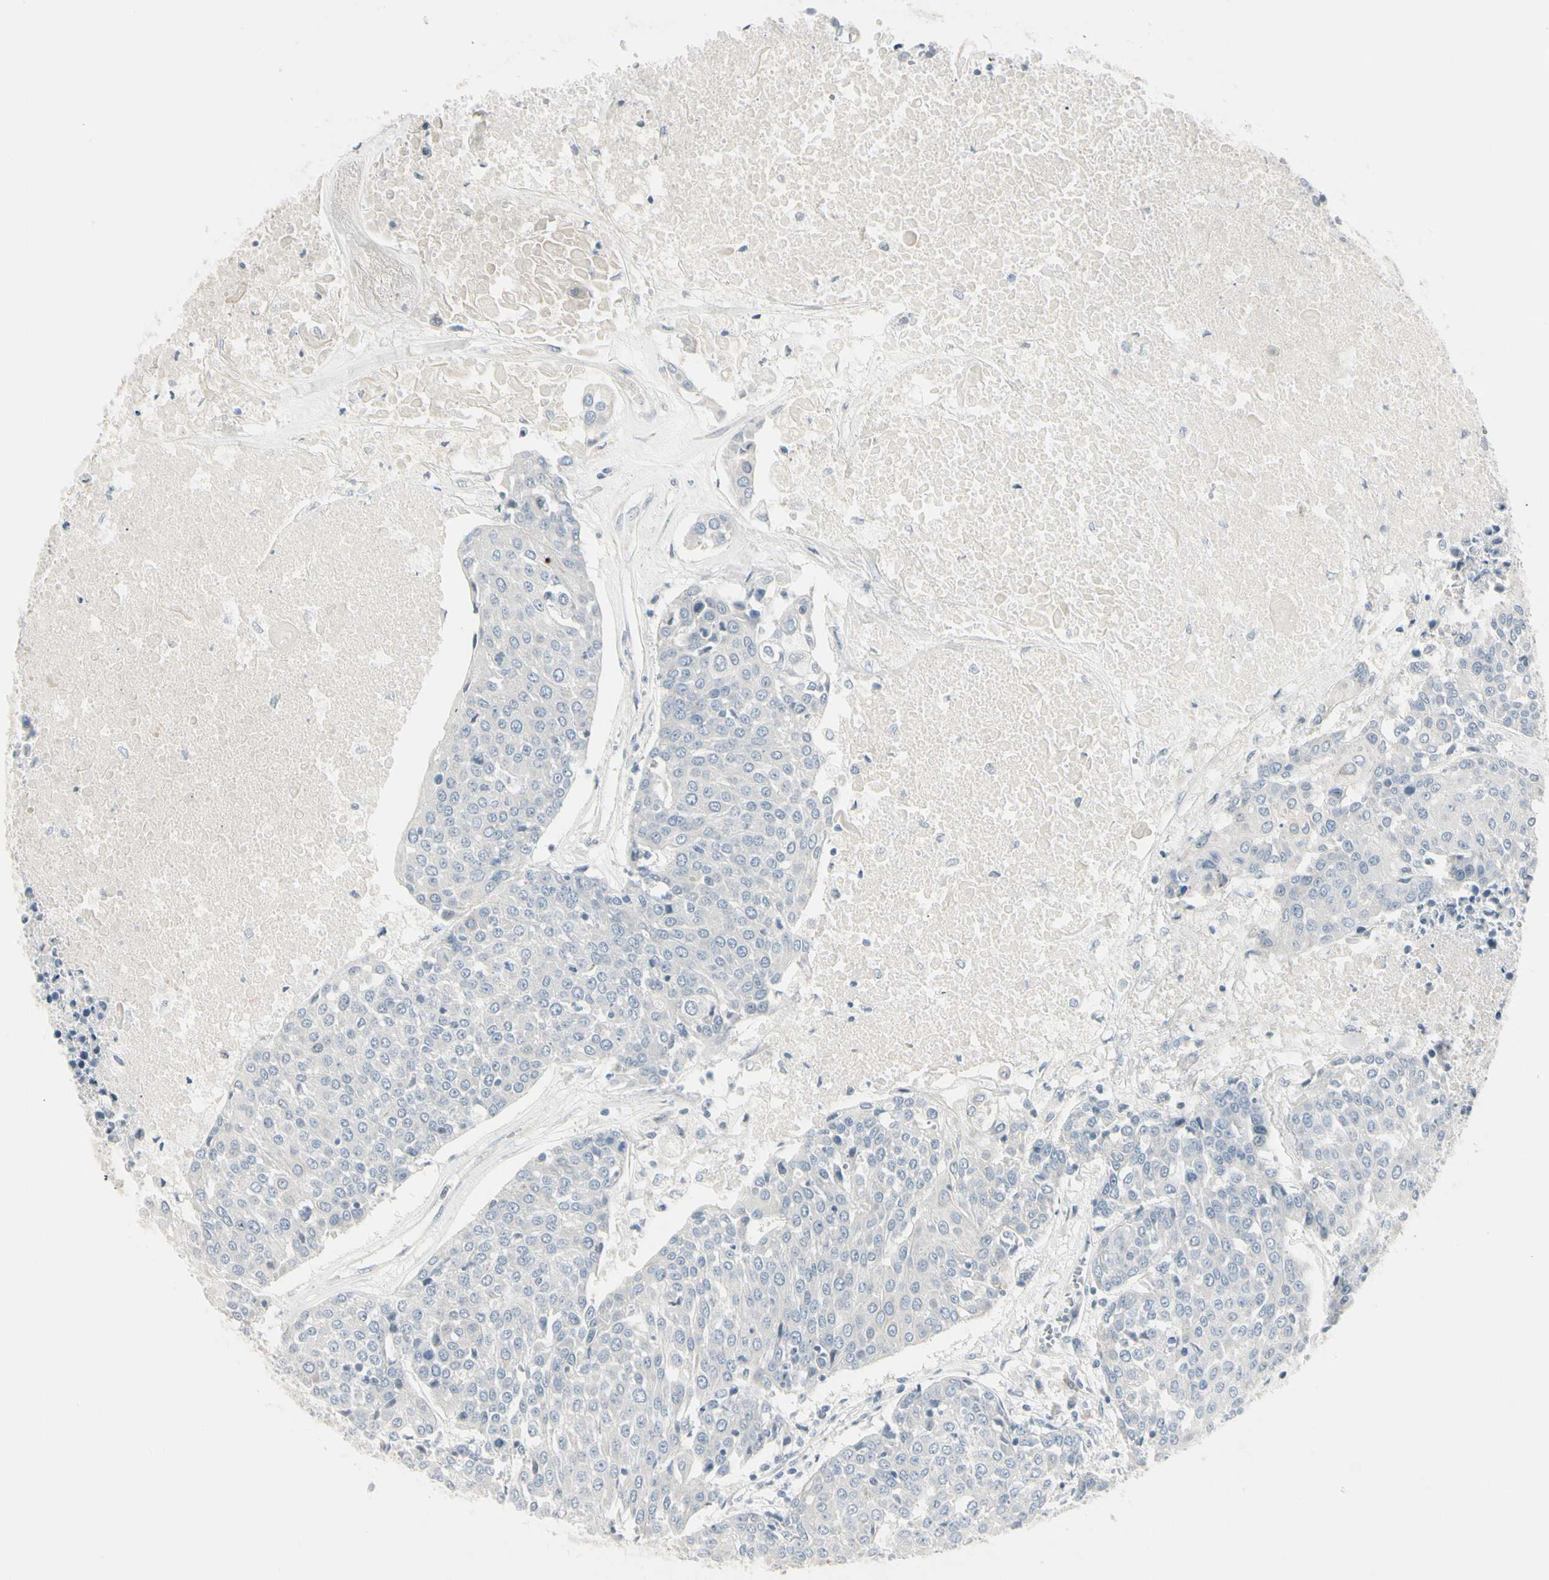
{"staining": {"intensity": "negative", "quantity": "none", "location": "none"}, "tissue": "urothelial cancer", "cell_type": "Tumor cells", "image_type": "cancer", "snomed": [{"axis": "morphology", "description": "Urothelial carcinoma, High grade"}, {"axis": "topography", "description": "Urinary bladder"}], "caption": "Immunohistochemical staining of human urothelial carcinoma (high-grade) reveals no significant expression in tumor cells.", "gene": "DMPK", "patient": {"sex": "female", "age": 85}}